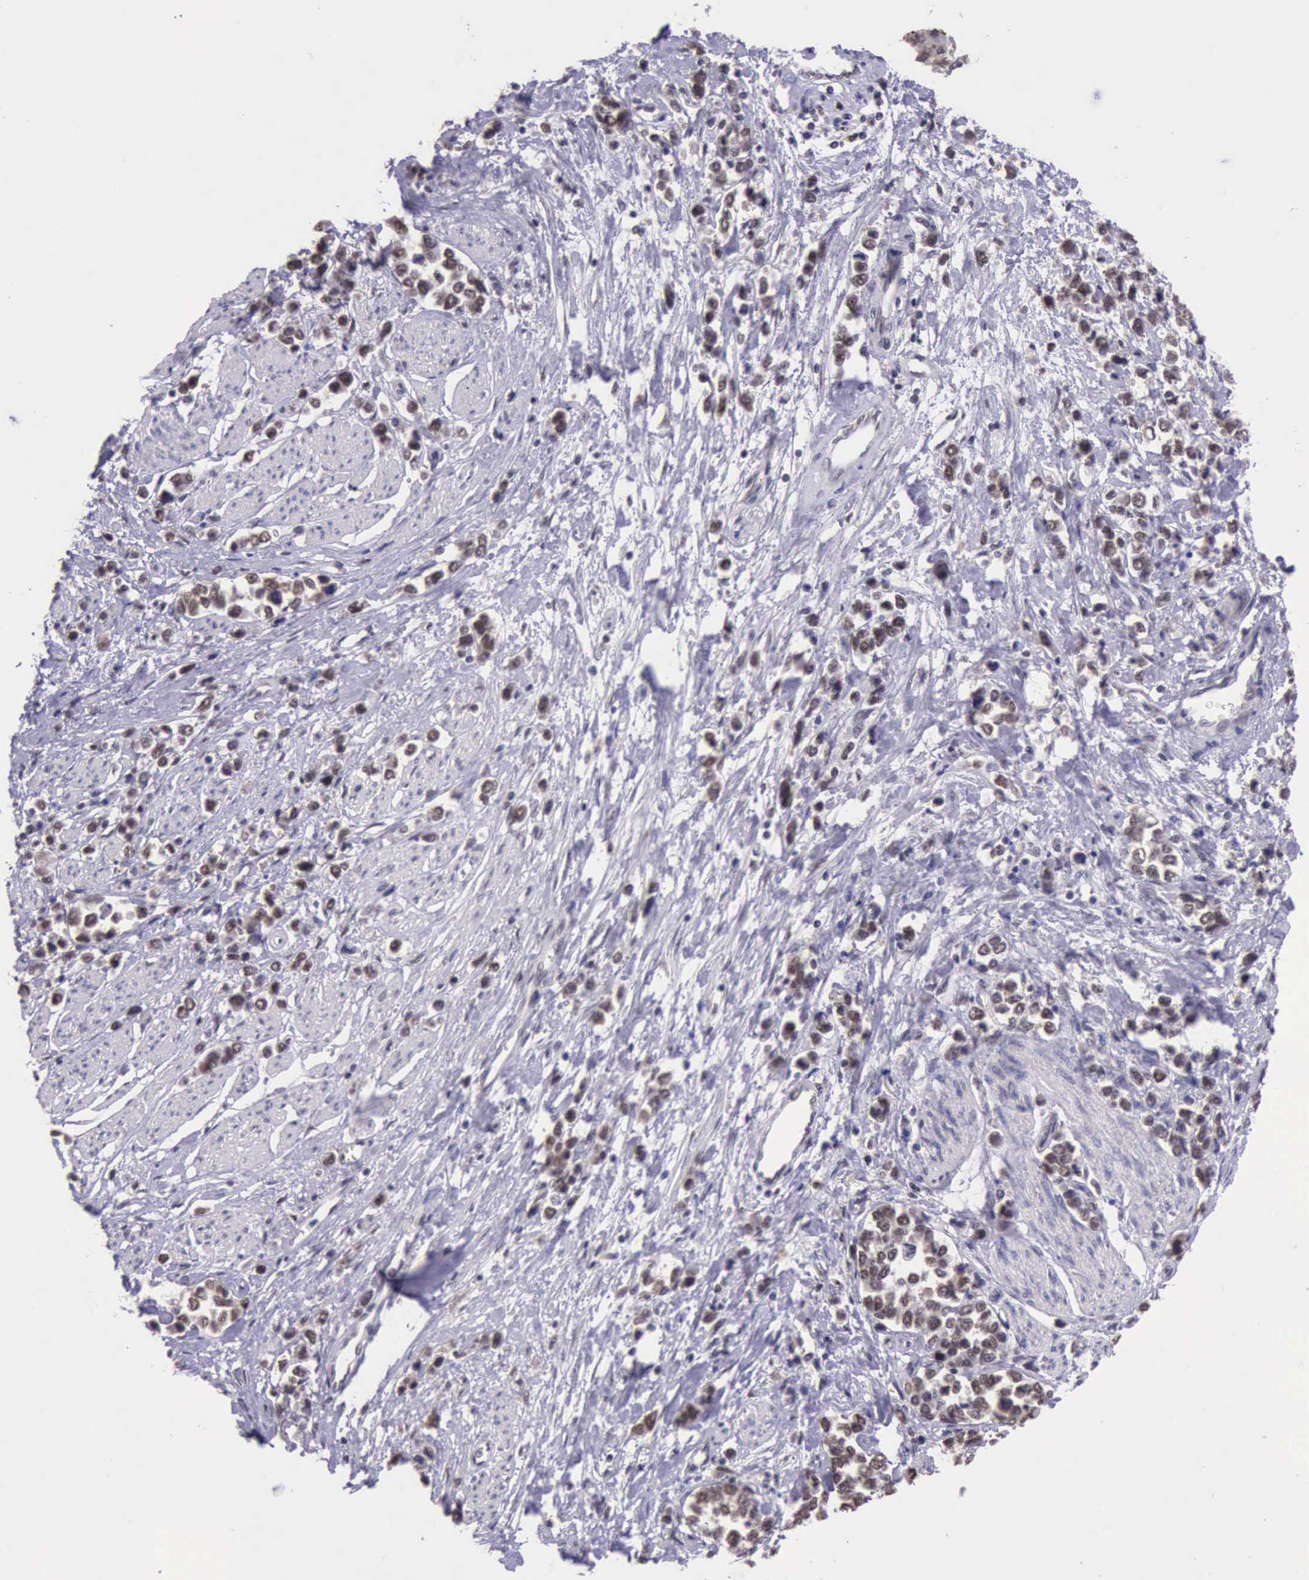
{"staining": {"intensity": "moderate", "quantity": ">75%", "location": "nuclear"}, "tissue": "stomach cancer", "cell_type": "Tumor cells", "image_type": "cancer", "snomed": [{"axis": "morphology", "description": "Adenocarcinoma, NOS"}, {"axis": "topography", "description": "Stomach, upper"}], "caption": "Adenocarcinoma (stomach) was stained to show a protein in brown. There is medium levels of moderate nuclear positivity in about >75% of tumor cells. (Brightfield microscopy of DAB IHC at high magnification).", "gene": "PRPF39", "patient": {"sex": "male", "age": 76}}